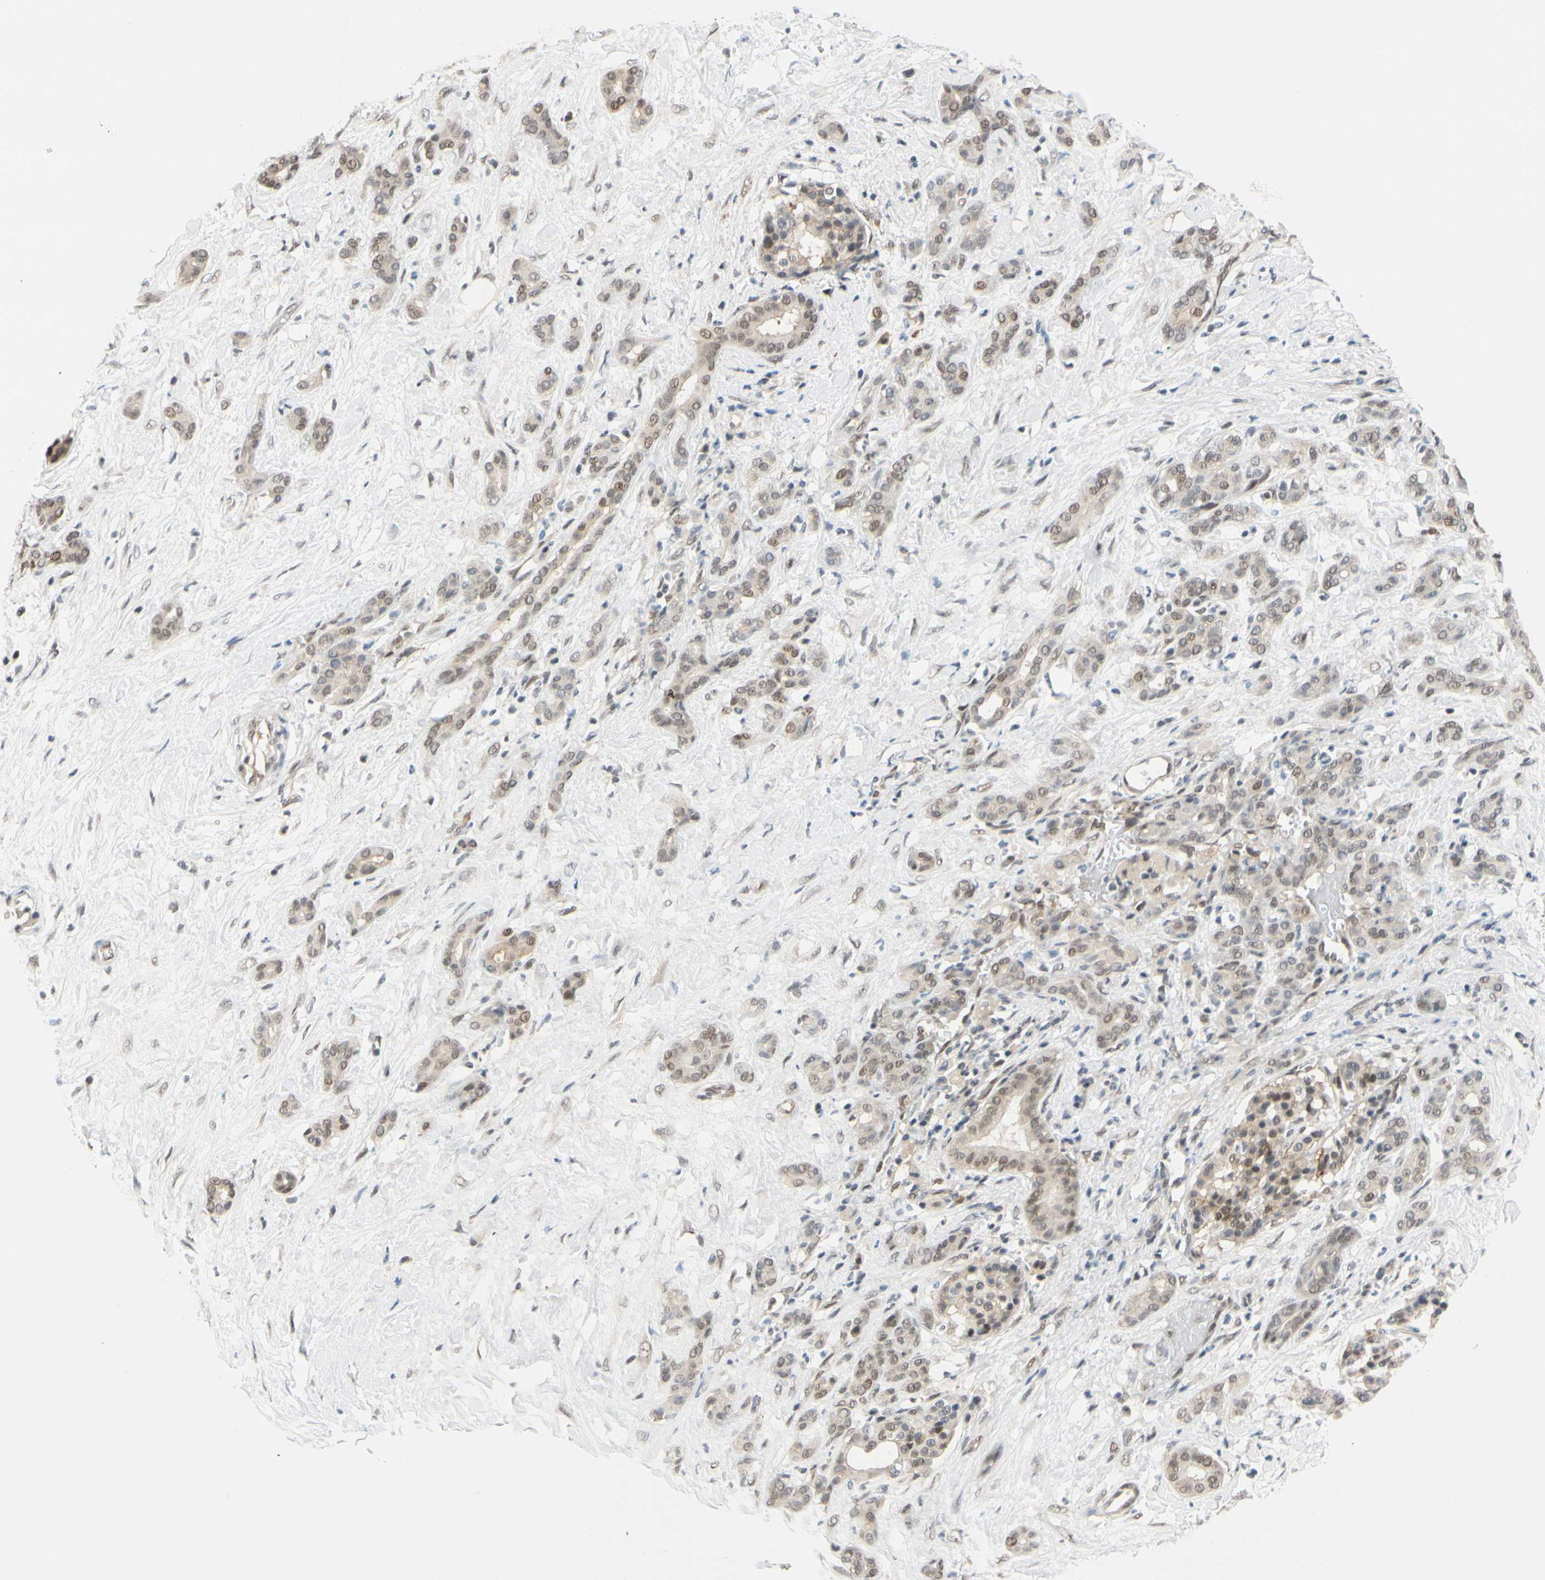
{"staining": {"intensity": "weak", "quantity": "25%-75%", "location": "nuclear"}, "tissue": "pancreatic cancer", "cell_type": "Tumor cells", "image_type": "cancer", "snomed": [{"axis": "morphology", "description": "Adenocarcinoma, NOS"}, {"axis": "topography", "description": "Pancreas"}], "caption": "The image exhibits staining of pancreatic cancer (adenocarcinoma), revealing weak nuclear protein expression (brown color) within tumor cells.", "gene": "TAF4", "patient": {"sex": "male", "age": 41}}